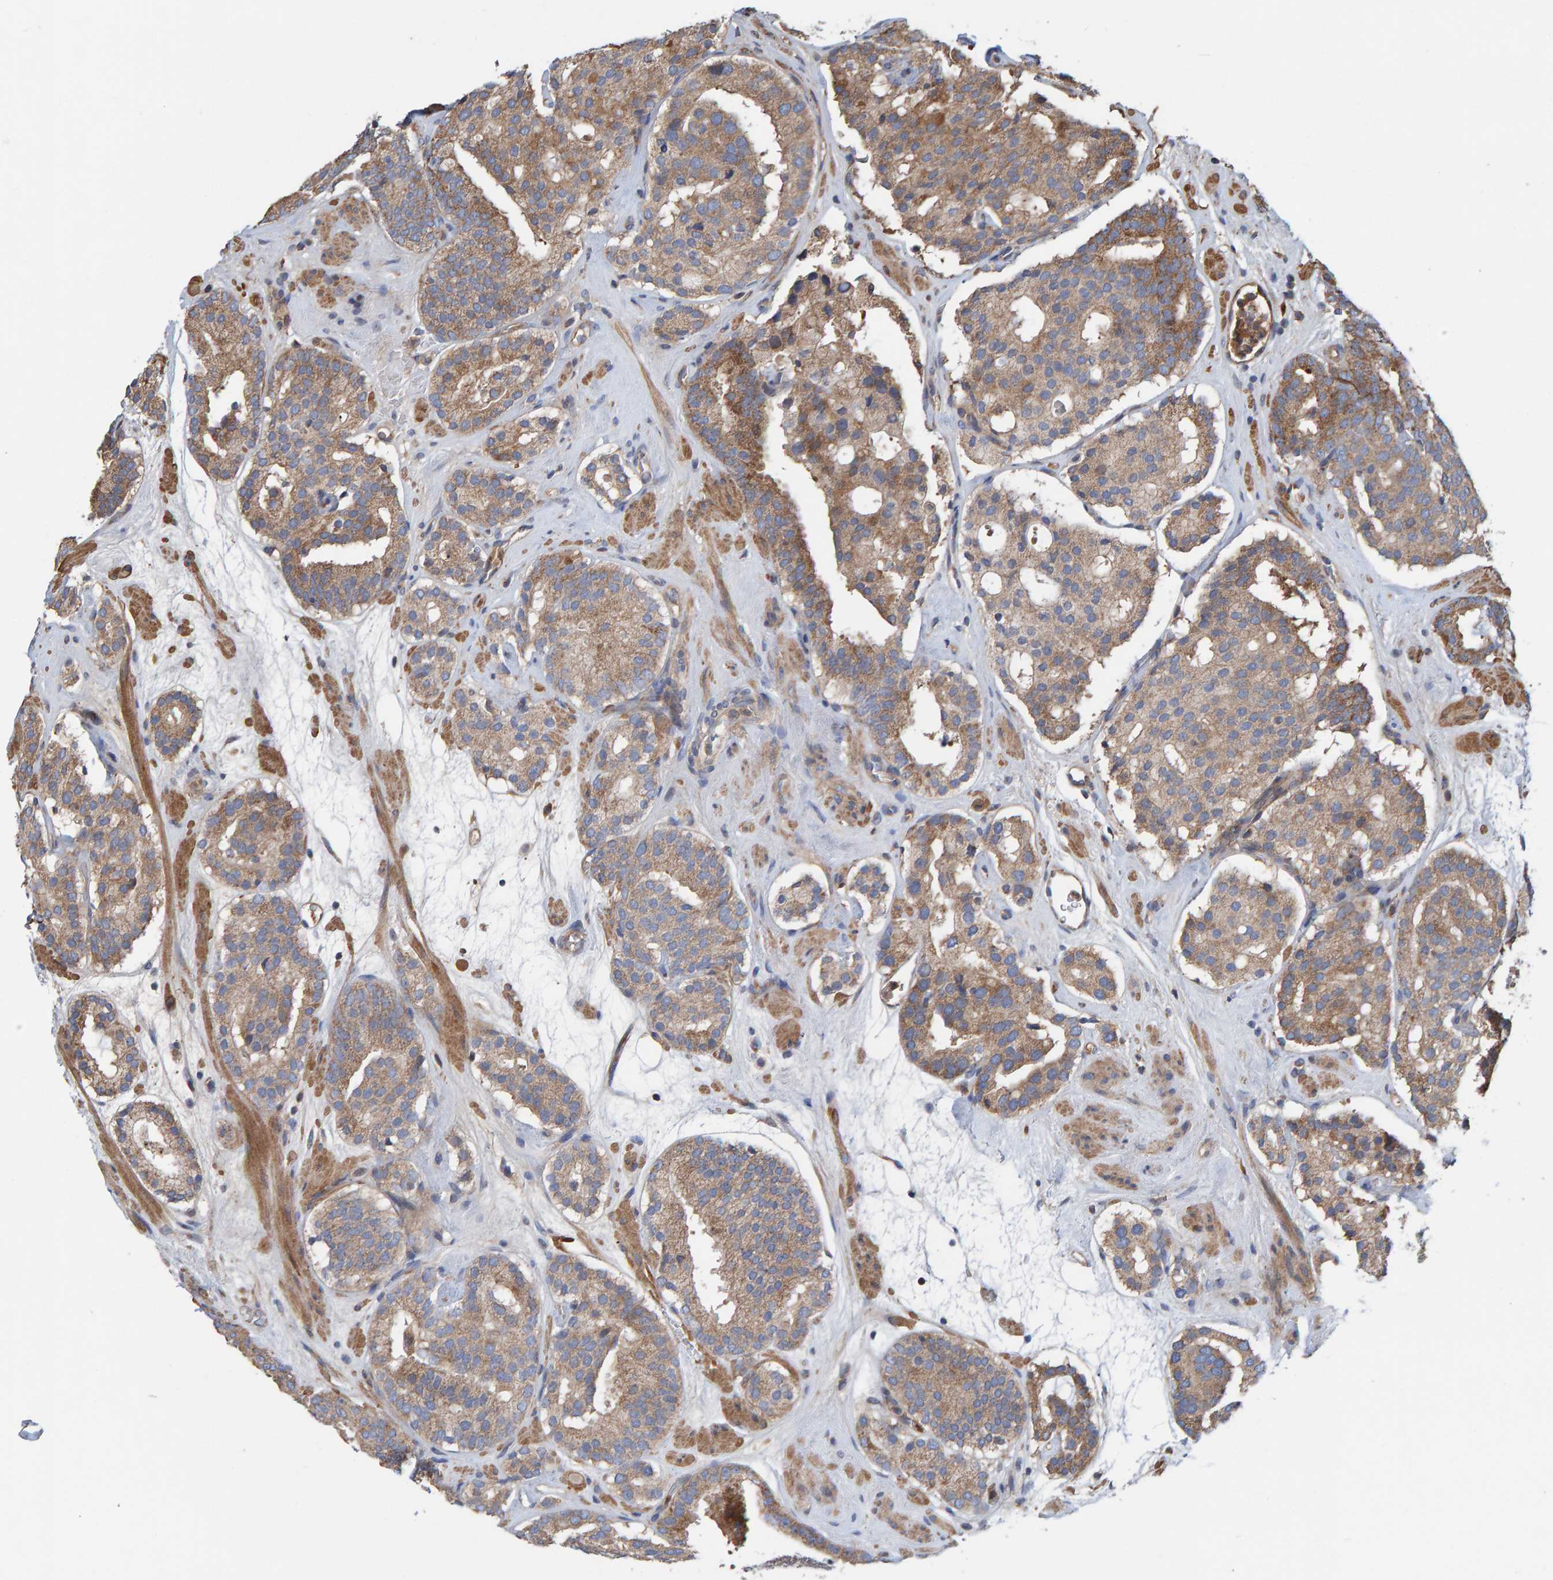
{"staining": {"intensity": "moderate", "quantity": ">75%", "location": "cytoplasmic/membranous"}, "tissue": "prostate cancer", "cell_type": "Tumor cells", "image_type": "cancer", "snomed": [{"axis": "morphology", "description": "Adenocarcinoma, Low grade"}, {"axis": "topography", "description": "Prostate"}], "caption": "Approximately >75% of tumor cells in human low-grade adenocarcinoma (prostate) display moderate cytoplasmic/membranous protein positivity as visualized by brown immunohistochemical staining.", "gene": "KIAA0753", "patient": {"sex": "male", "age": 69}}